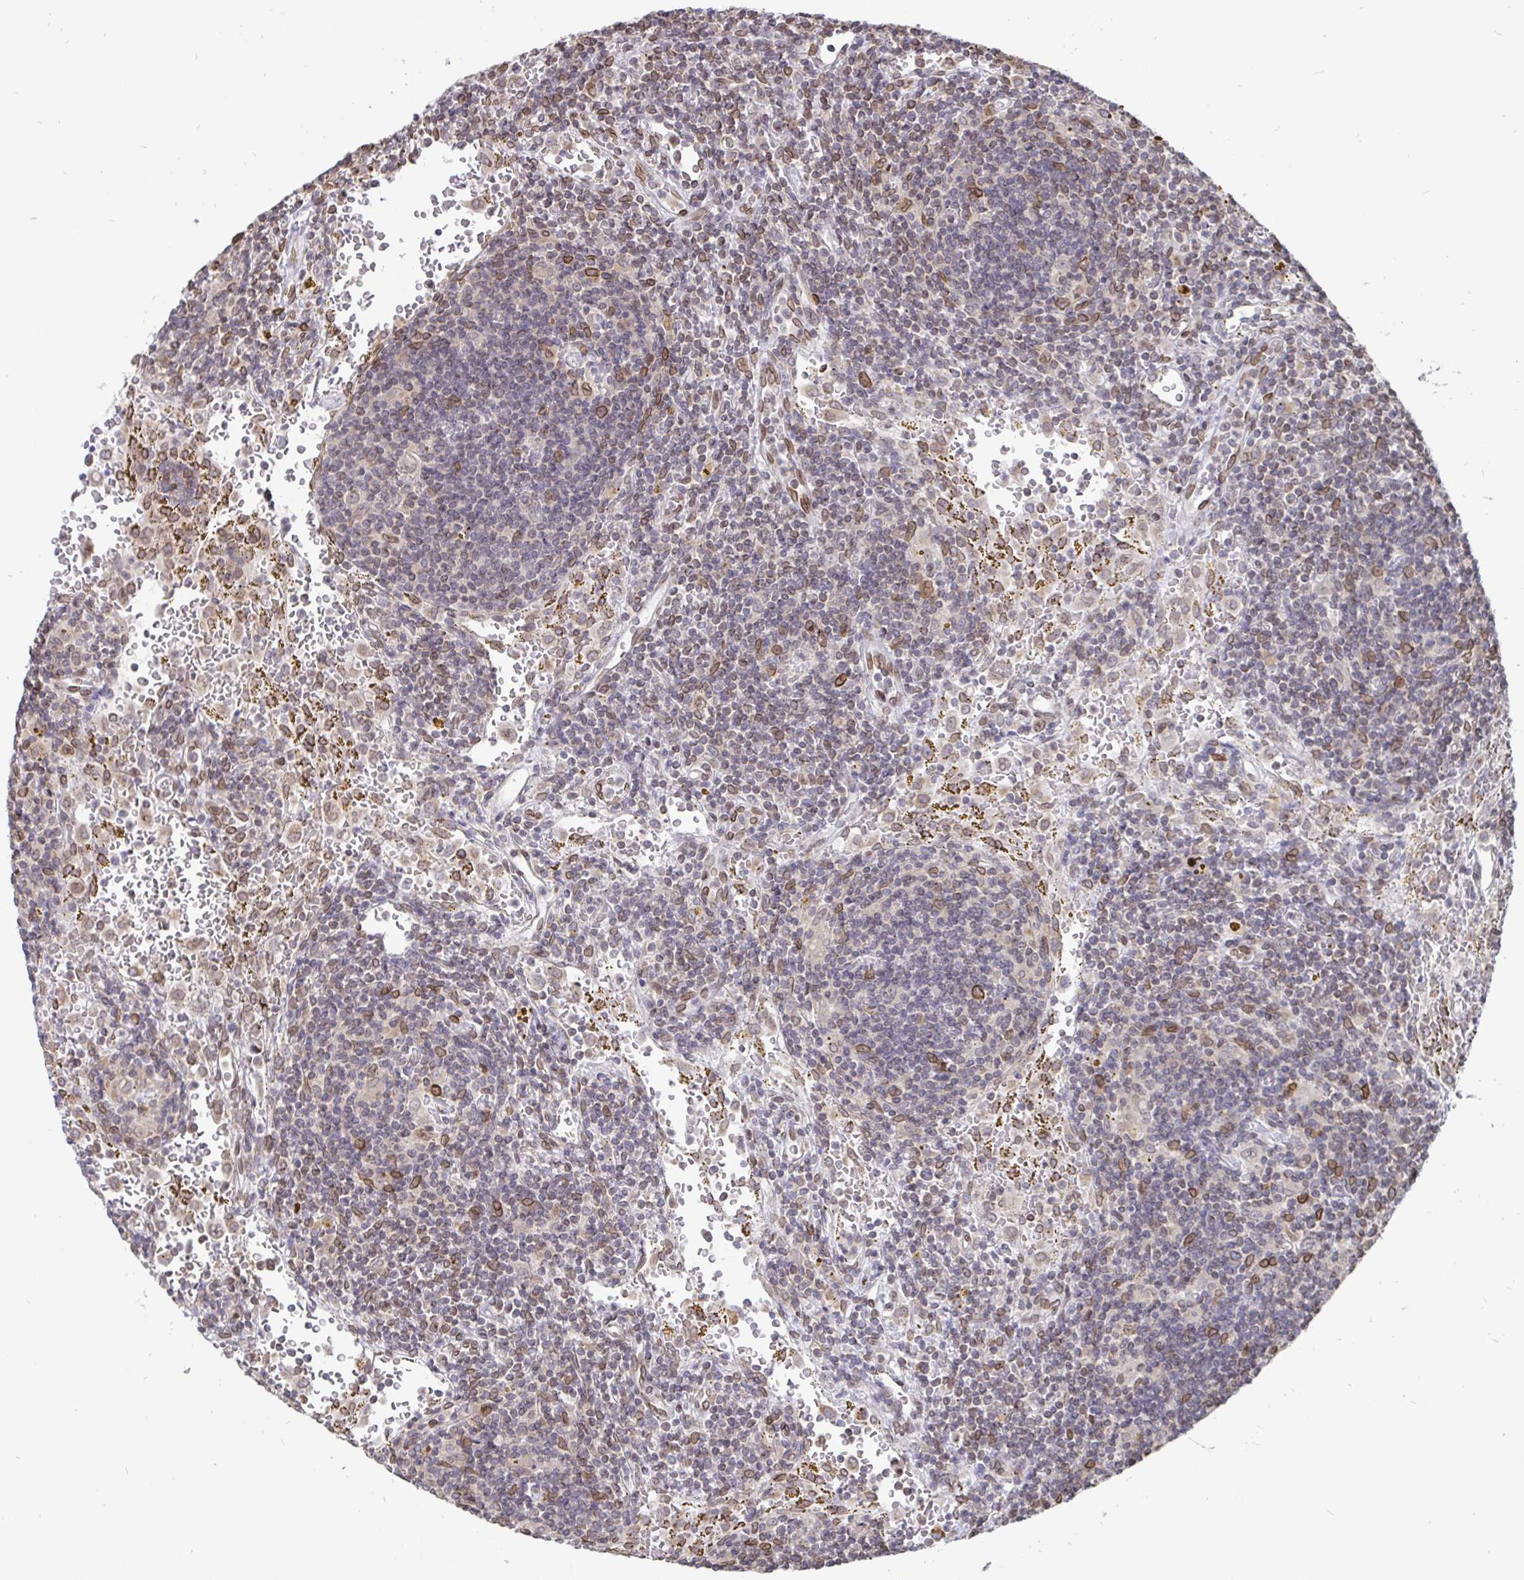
{"staining": {"intensity": "negative", "quantity": "none", "location": "none"}, "tissue": "lymphoma", "cell_type": "Tumor cells", "image_type": "cancer", "snomed": [{"axis": "morphology", "description": "Malignant lymphoma, non-Hodgkin's type, Low grade"}, {"axis": "topography", "description": "Spleen"}], "caption": "Immunohistochemistry image of neoplastic tissue: lymphoma stained with DAB (3,3'-diaminobenzidine) exhibits no significant protein expression in tumor cells.", "gene": "EMD", "patient": {"sex": "female", "age": 70}}